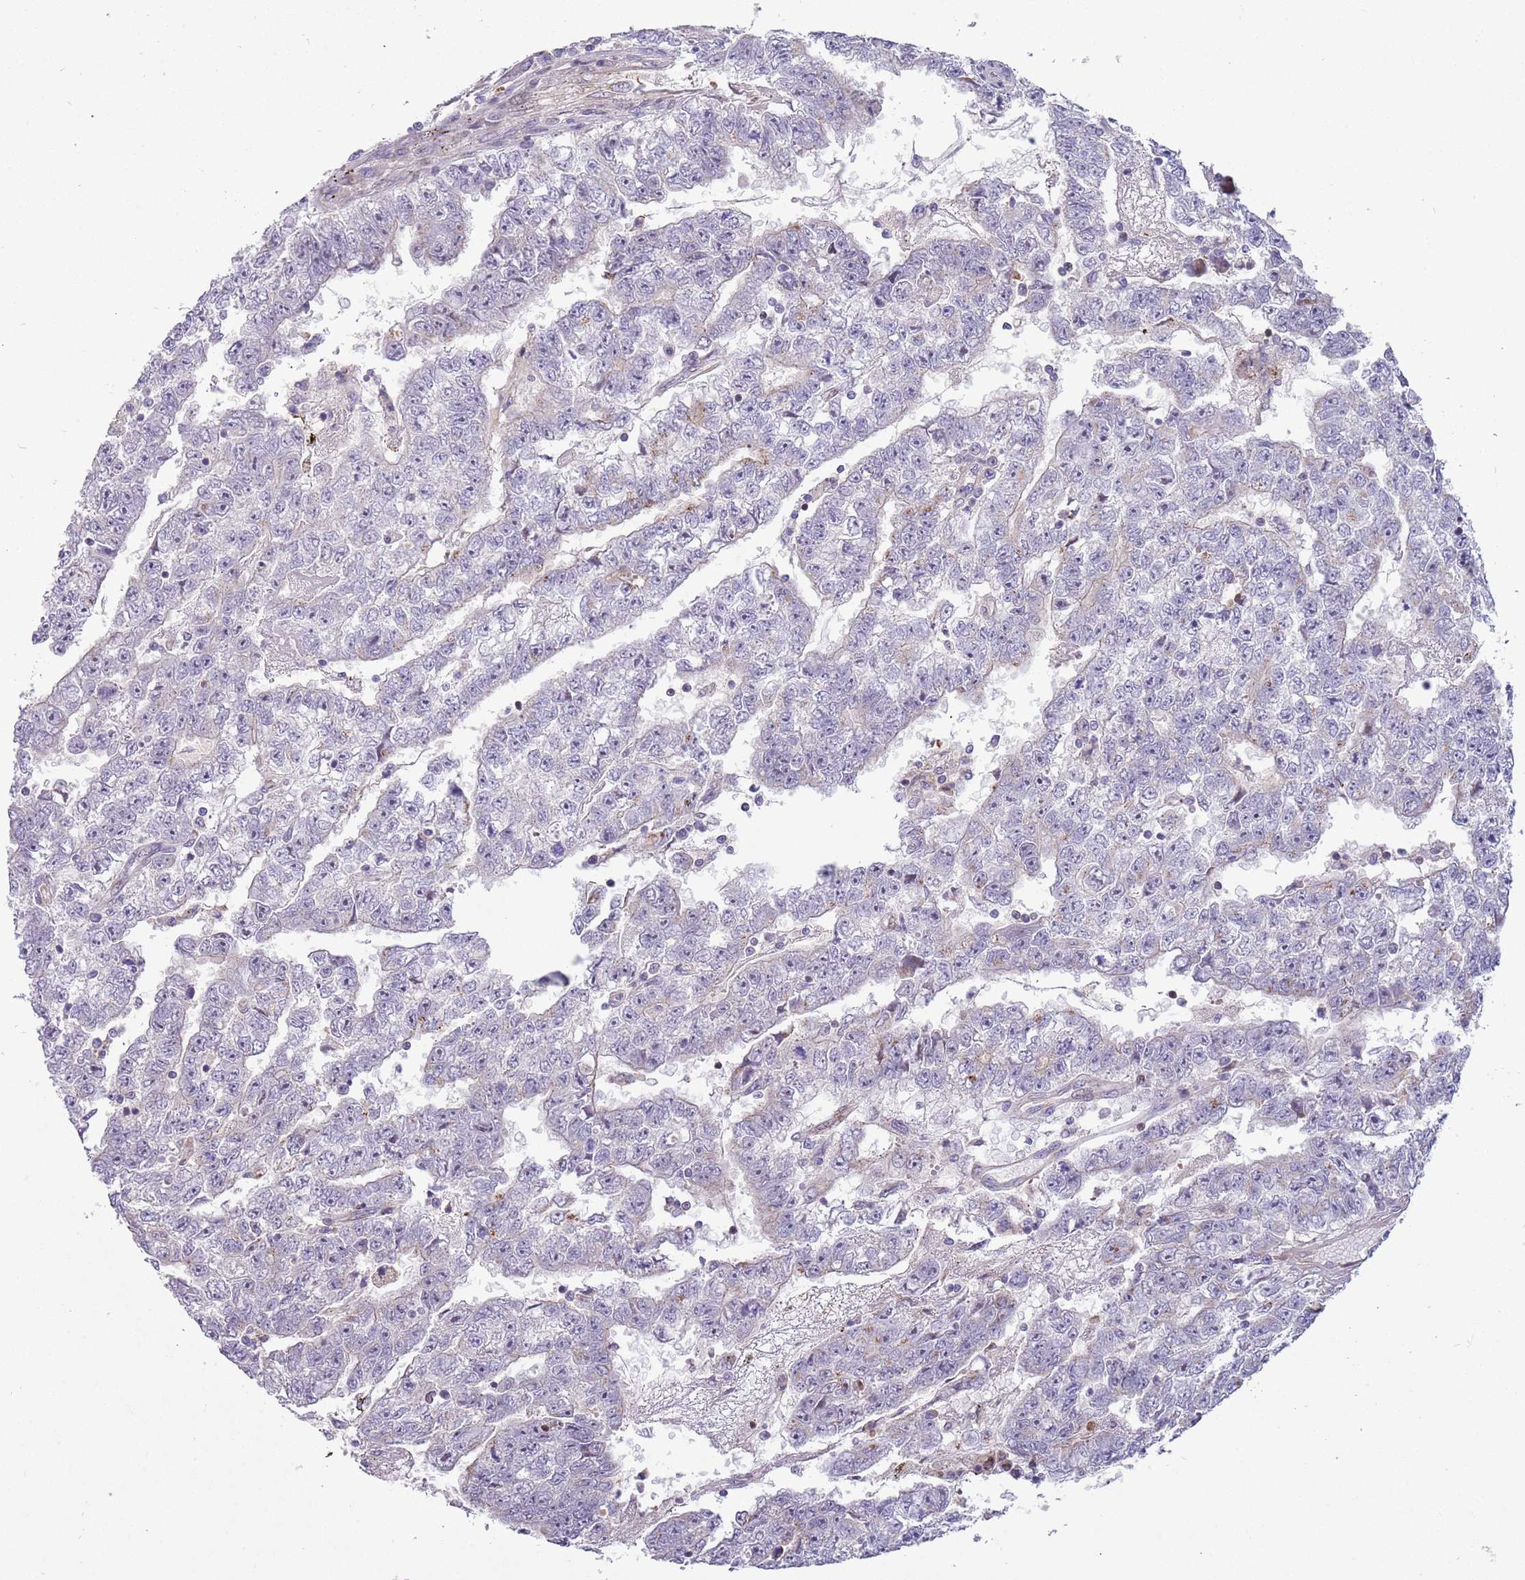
{"staining": {"intensity": "weak", "quantity": "<25%", "location": "cytoplasmic/membranous"}, "tissue": "testis cancer", "cell_type": "Tumor cells", "image_type": "cancer", "snomed": [{"axis": "morphology", "description": "Carcinoma, Embryonal, NOS"}, {"axis": "topography", "description": "Testis"}], "caption": "Immunohistochemistry micrograph of human testis embryonal carcinoma stained for a protein (brown), which shows no expression in tumor cells. (DAB immunohistochemistry visualized using brightfield microscopy, high magnification).", "gene": "ITGB6", "patient": {"sex": "male", "age": 25}}